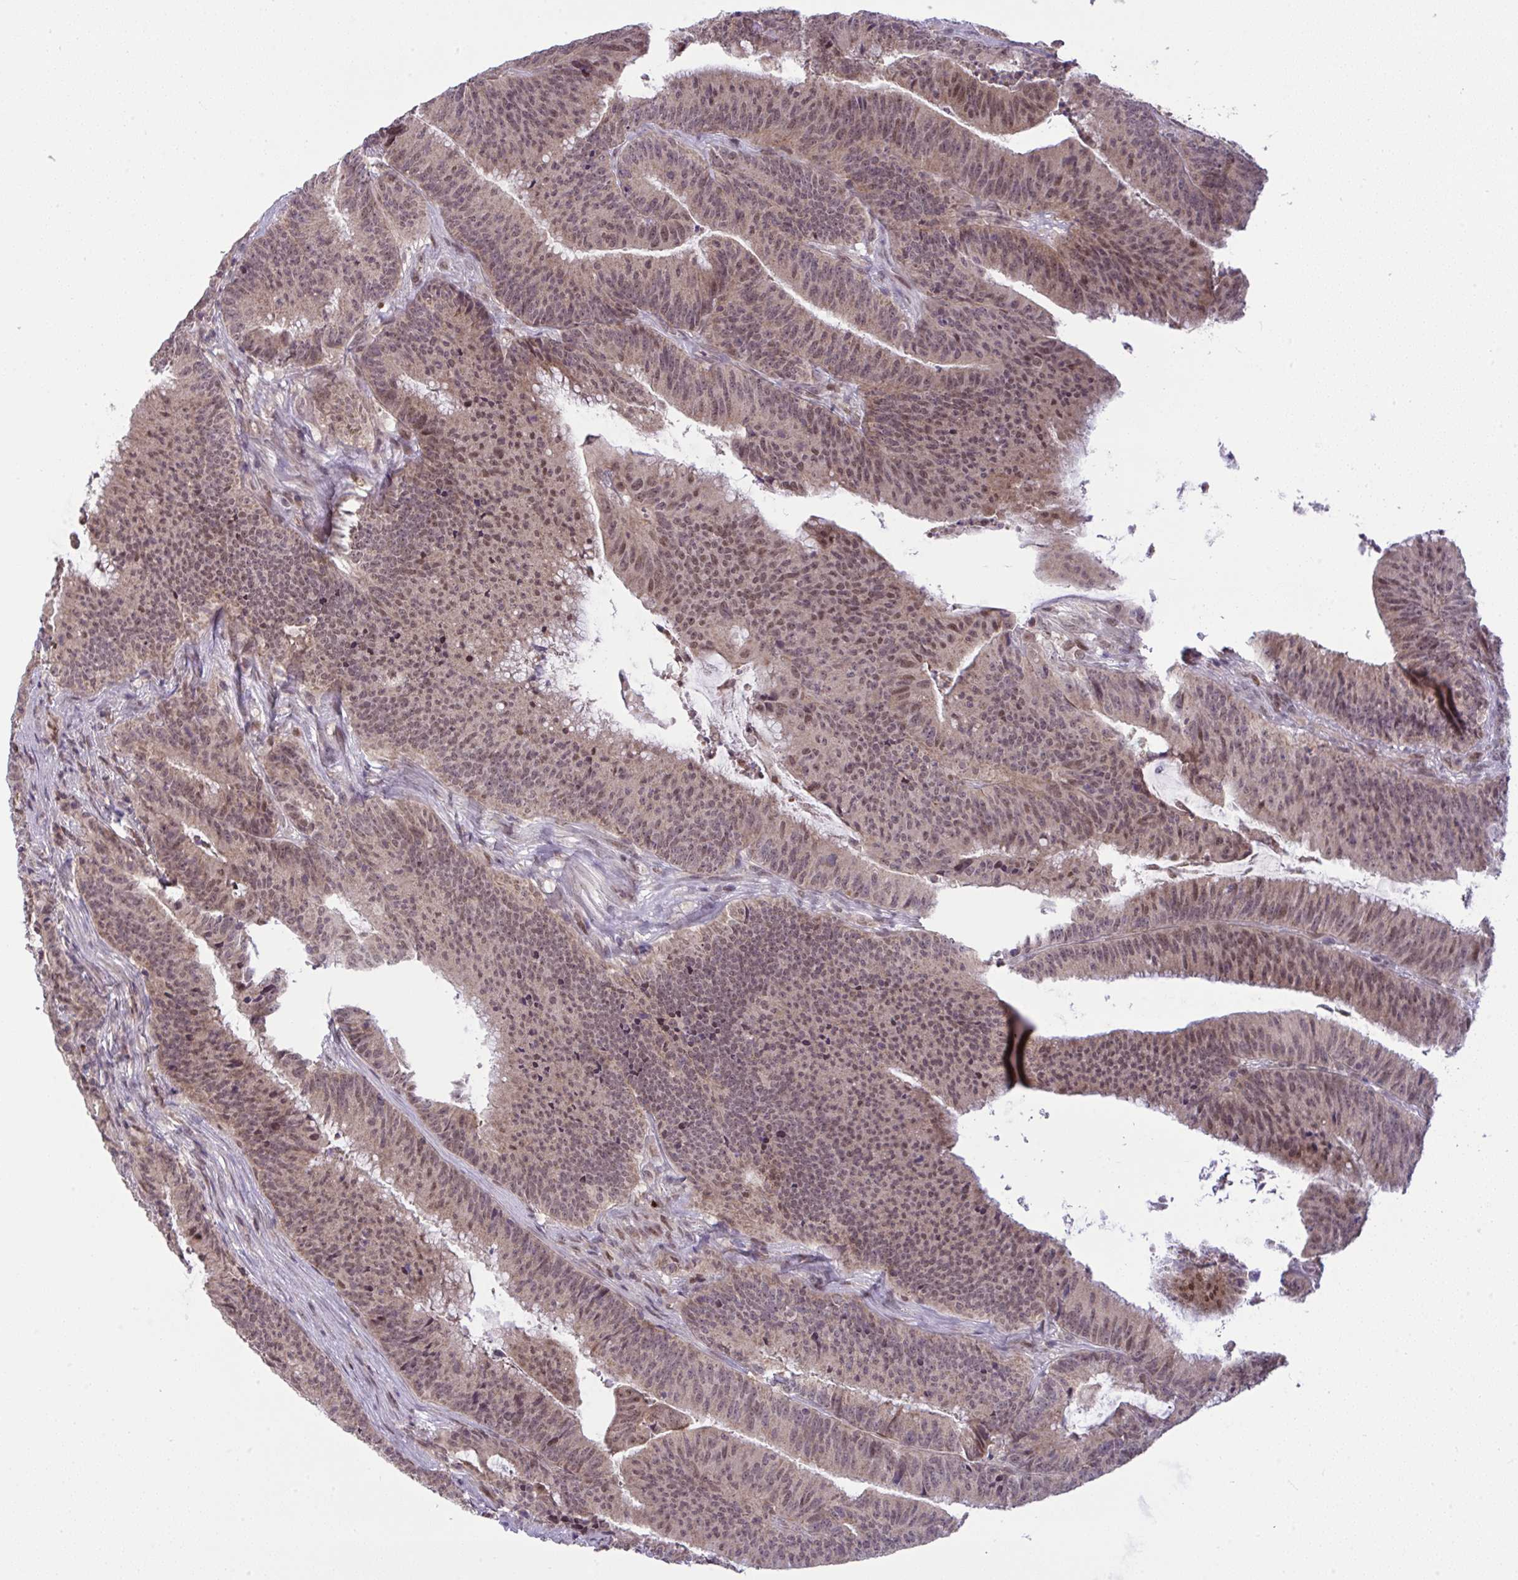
{"staining": {"intensity": "moderate", "quantity": ">75%", "location": "nuclear"}, "tissue": "colorectal cancer", "cell_type": "Tumor cells", "image_type": "cancer", "snomed": [{"axis": "morphology", "description": "Adenocarcinoma, NOS"}, {"axis": "topography", "description": "Colon"}], "caption": "Moderate nuclear staining is seen in about >75% of tumor cells in adenocarcinoma (colorectal).", "gene": "KLF2", "patient": {"sex": "female", "age": 78}}